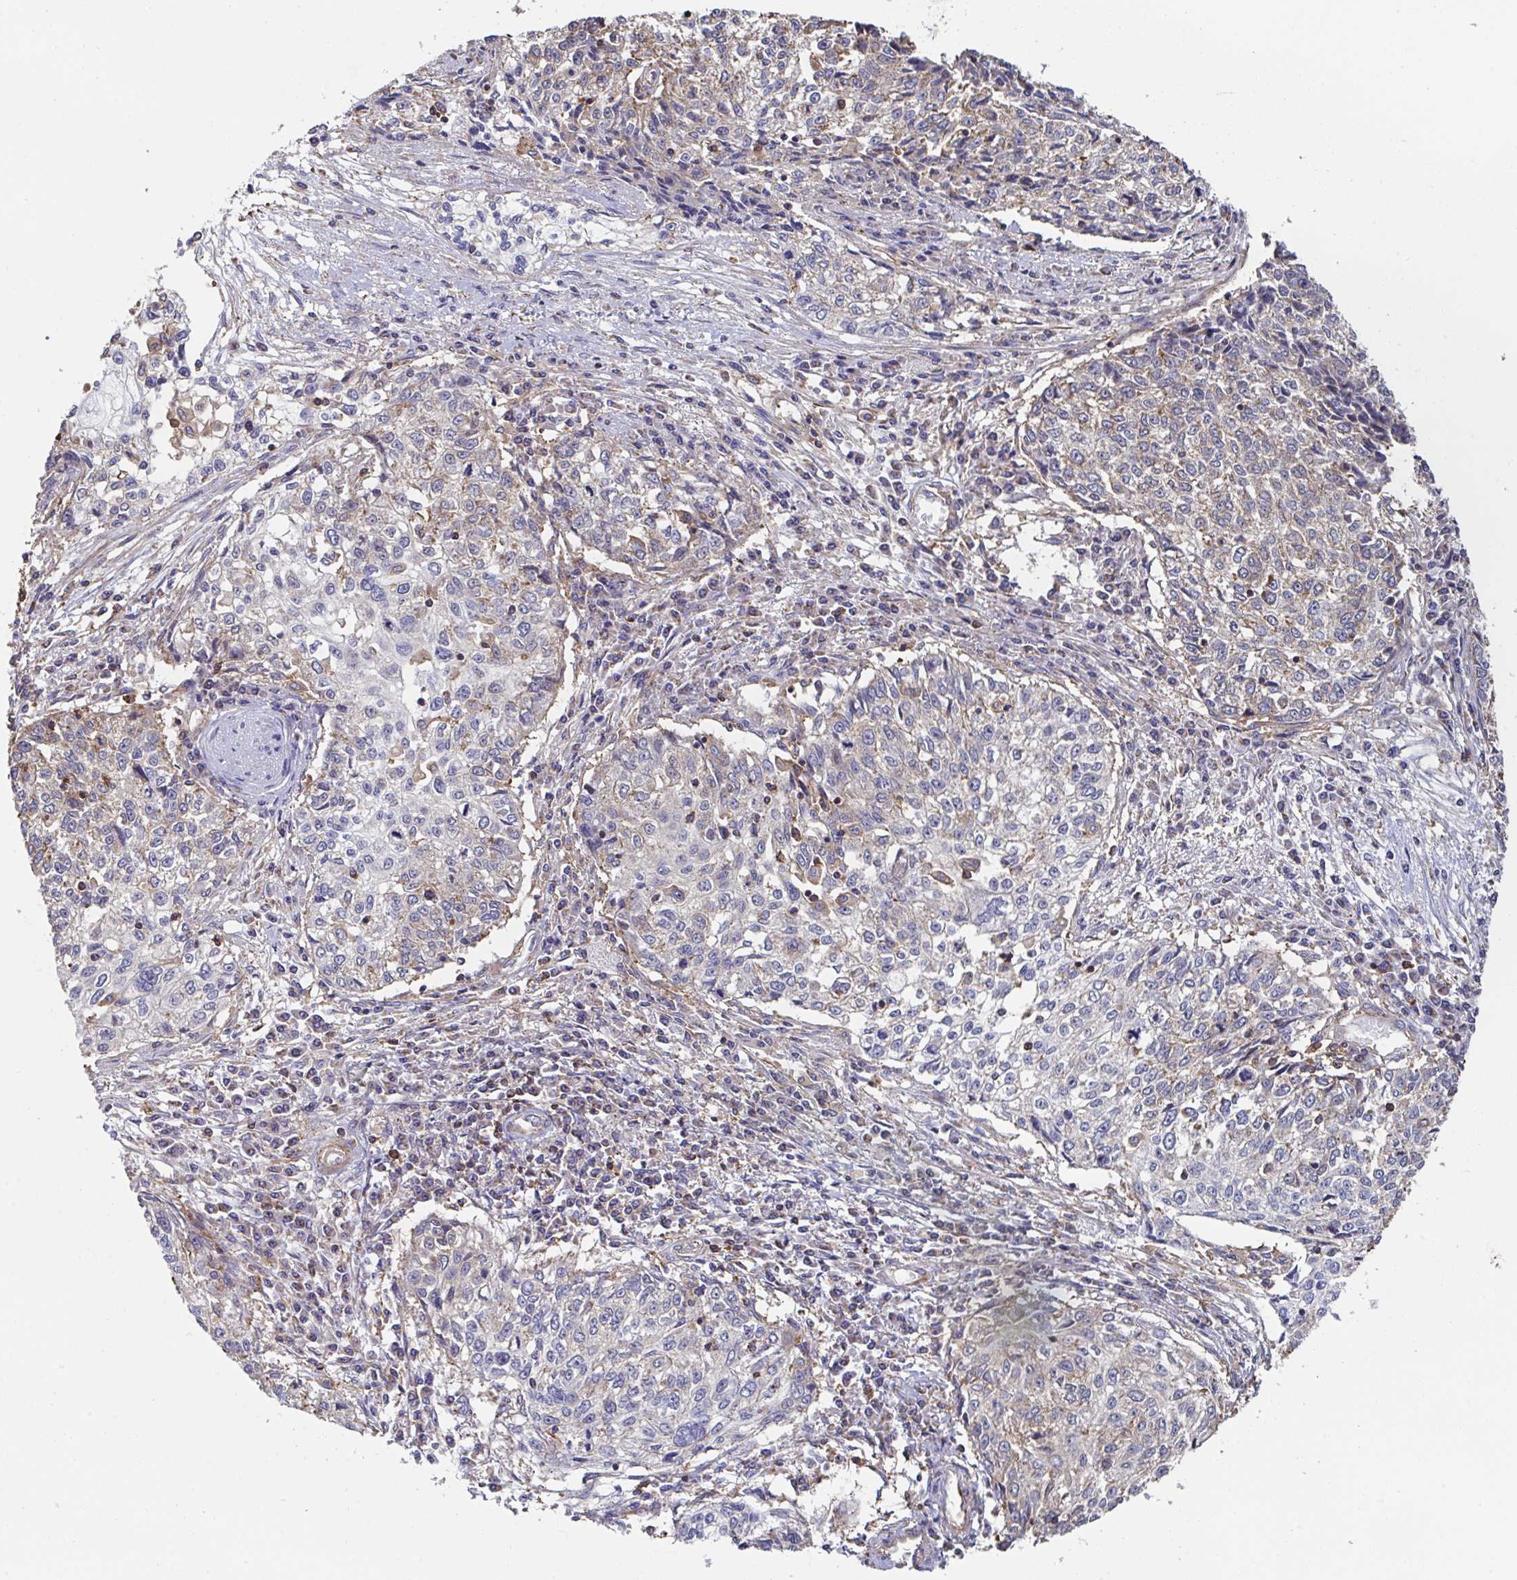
{"staining": {"intensity": "weak", "quantity": "<25%", "location": "cytoplasmic/membranous"}, "tissue": "cervical cancer", "cell_type": "Tumor cells", "image_type": "cancer", "snomed": [{"axis": "morphology", "description": "Squamous cell carcinoma, NOS"}, {"axis": "topography", "description": "Cervix"}], "caption": "High magnification brightfield microscopy of cervical cancer stained with DAB (brown) and counterstained with hematoxylin (blue): tumor cells show no significant expression.", "gene": "DZANK1", "patient": {"sex": "female", "age": 57}}